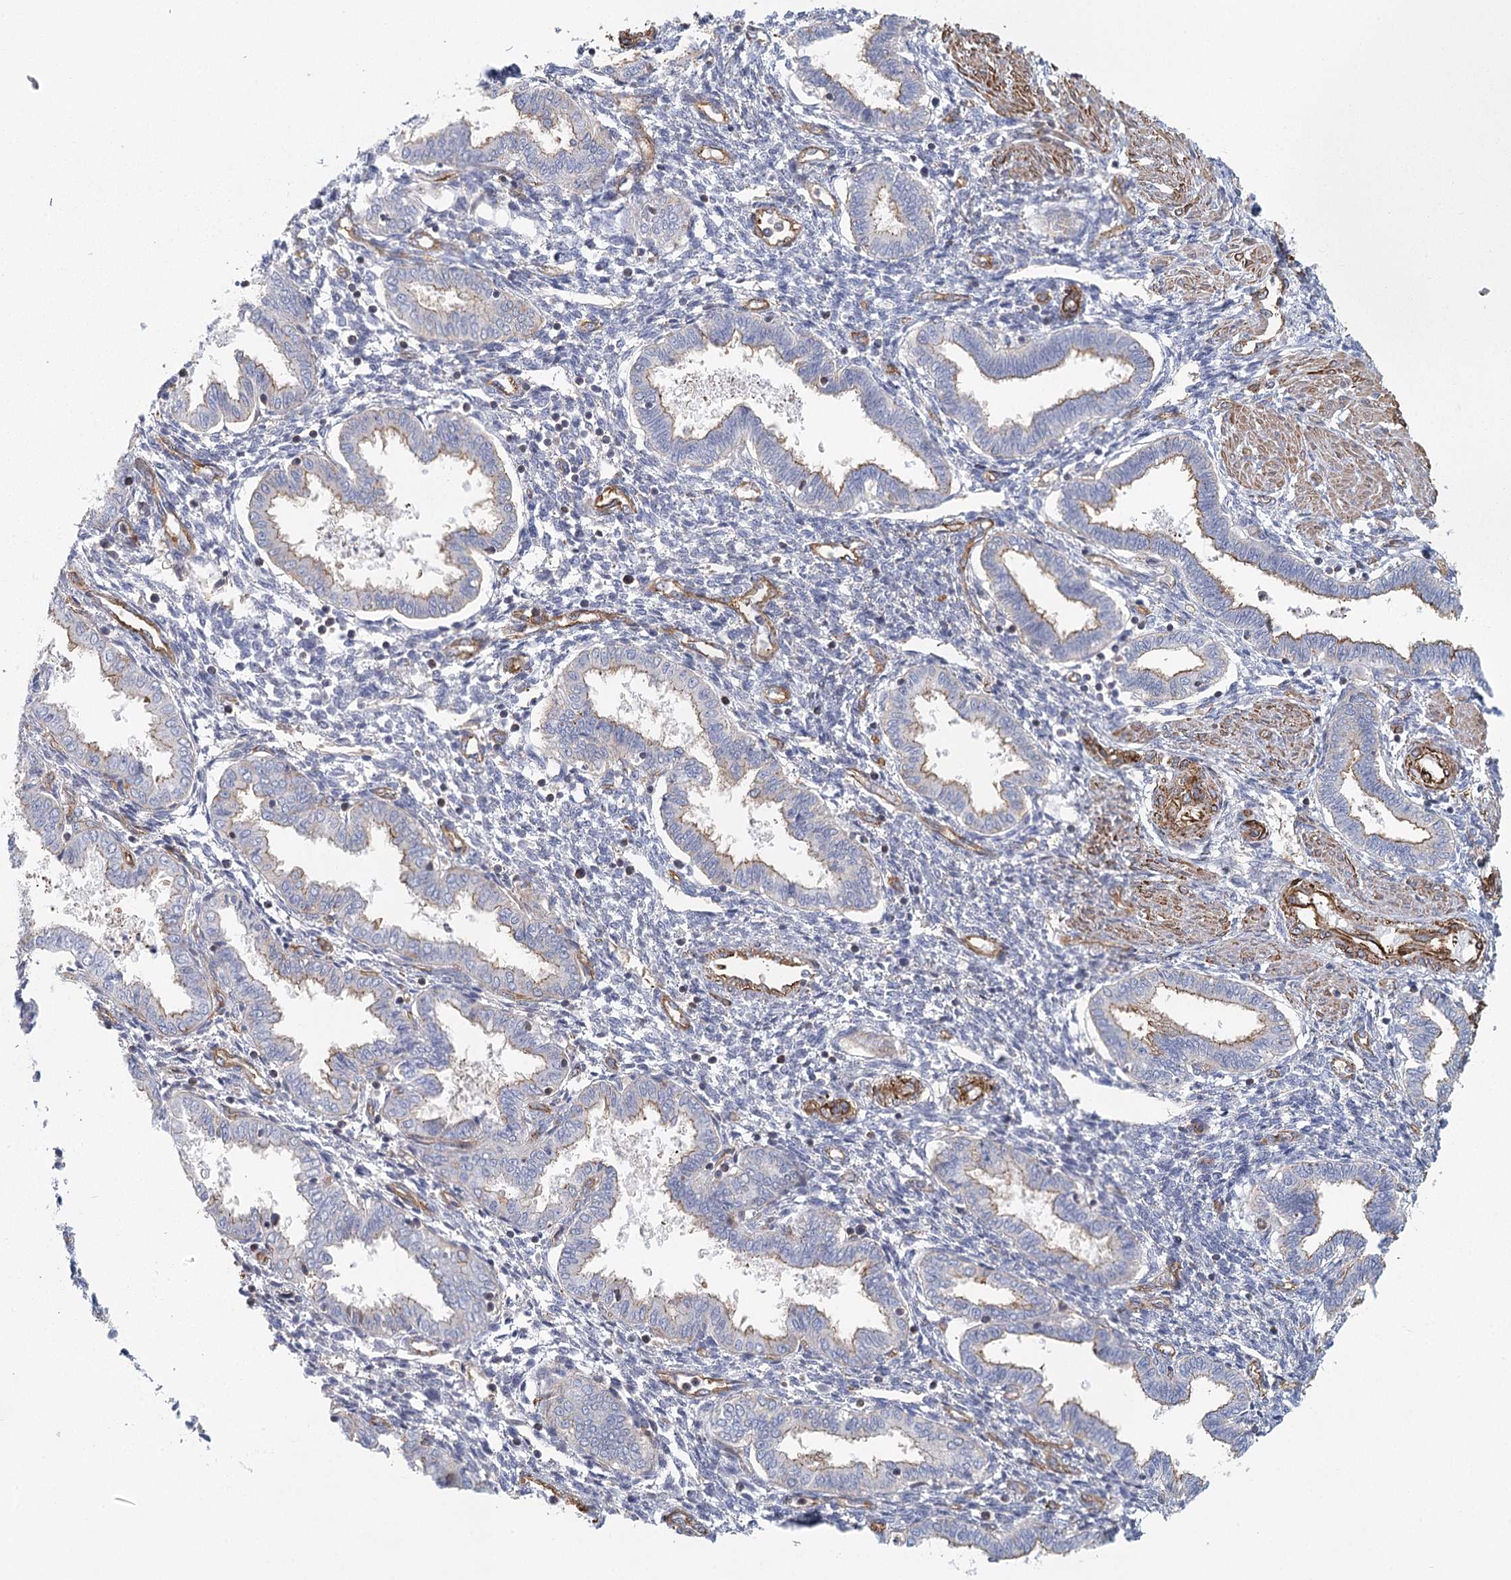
{"staining": {"intensity": "negative", "quantity": "none", "location": "none"}, "tissue": "endometrium", "cell_type": "Cells in endometrial stroma", "image_type": "normal", "snomed": [{"axis": "morphology", "description": "Normal tissue, NOS"}, {"axis": "topography", "description": "Endometrium"}], "caption": "An image of endometrium stained for a protein exhibits no brown staining in cells in endometrial stroma.", "gene": "IFT46", "patient": {"sex": "female", "age": 33}}